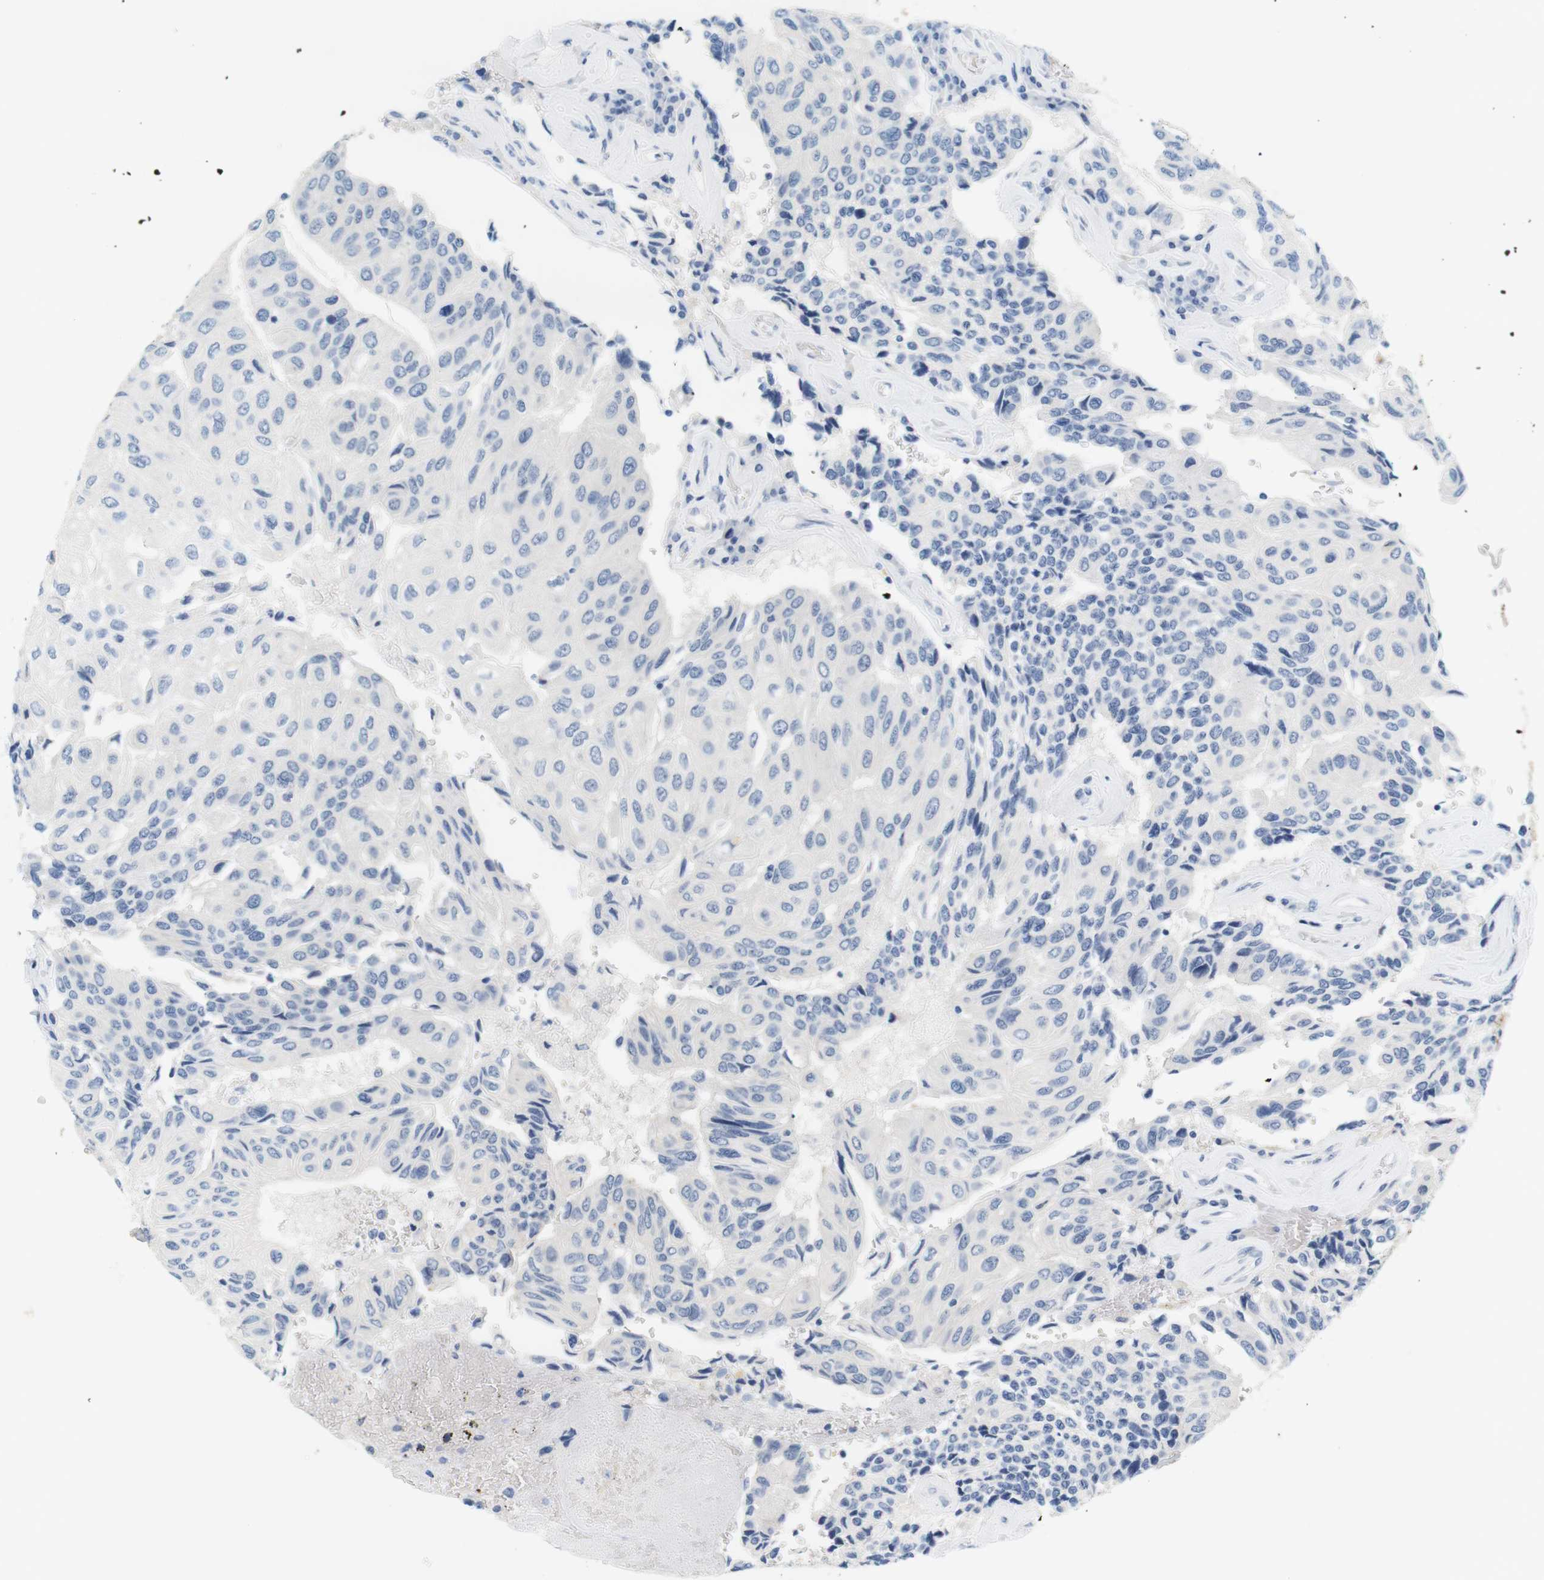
{"staining": {"intensity": "negative", "quantity": "none", "location": "none"}, "tissue": "urothelial cancer", "cell_type": "Tumor cells", "image_type": "cancer", "snomed": [{"axis": "morphology", "description": "Urothelial carcinoma, High grade"}, {"axis": "topography", "description": "Urinary bladder"}], "caption": "Tumor cells show no significant staining in urothelial cancer.", "gene": "LRRK2", "patient": {"sex": "female", "age": 85}}